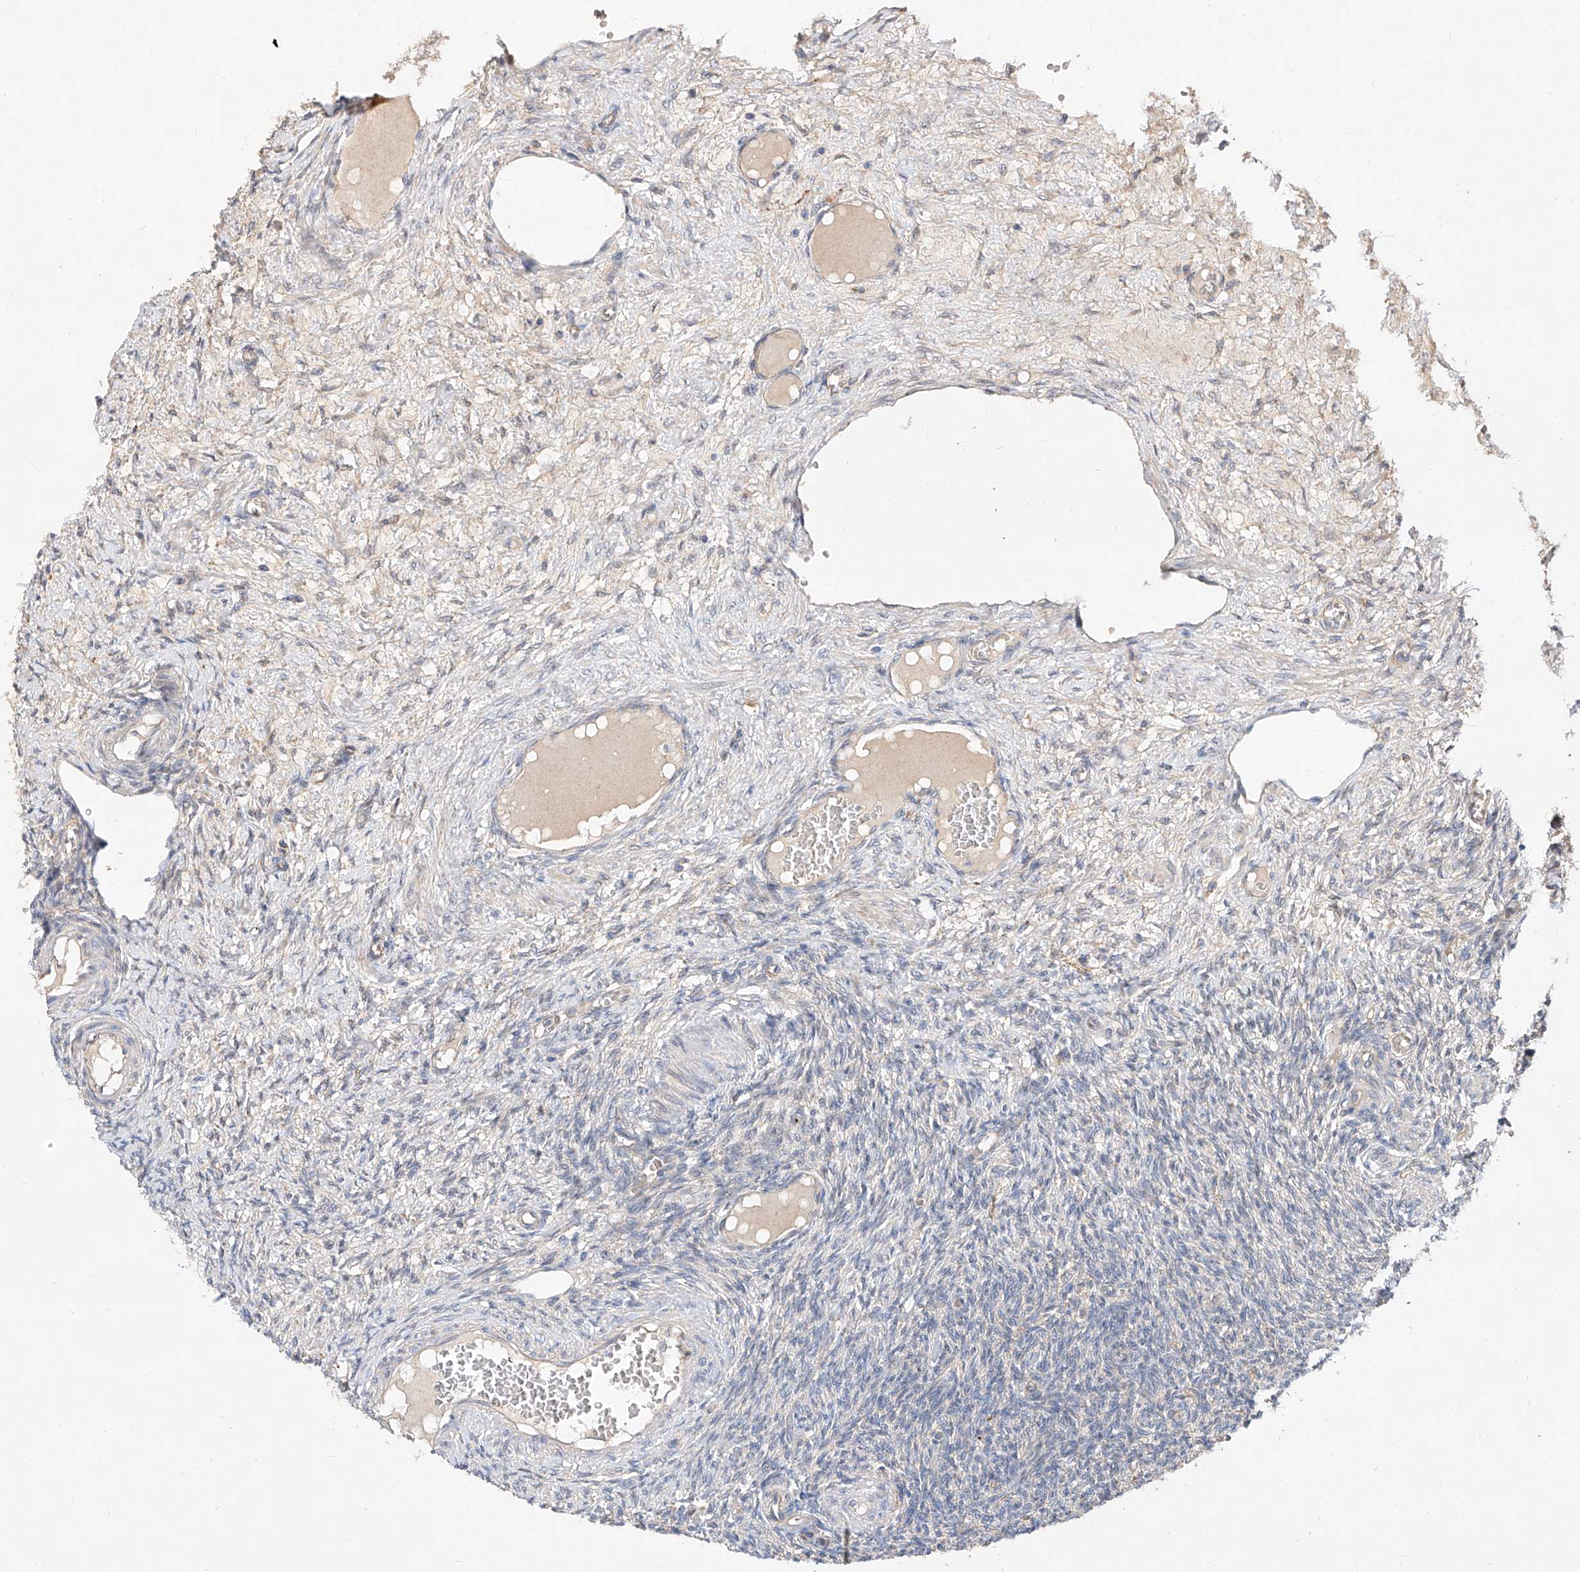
{"staining": {"intensity": "negative", "quantity": "none", "location": "none"}, "tissue": "ovary", "cell_type": "Ovarian stroma cells", "image_type": "normal", "snomed": [{"axis": "morphology", "description": "Normal tissue, NOS"}, {"axis": "topography", "description": "Ovary"}], "caption": "Photomicrograph shows no significant protein expression in ovarian stroma cells of normal ovary.", "gene": "DIRAS3", "patient": {"sex": "female", "age": 27}}